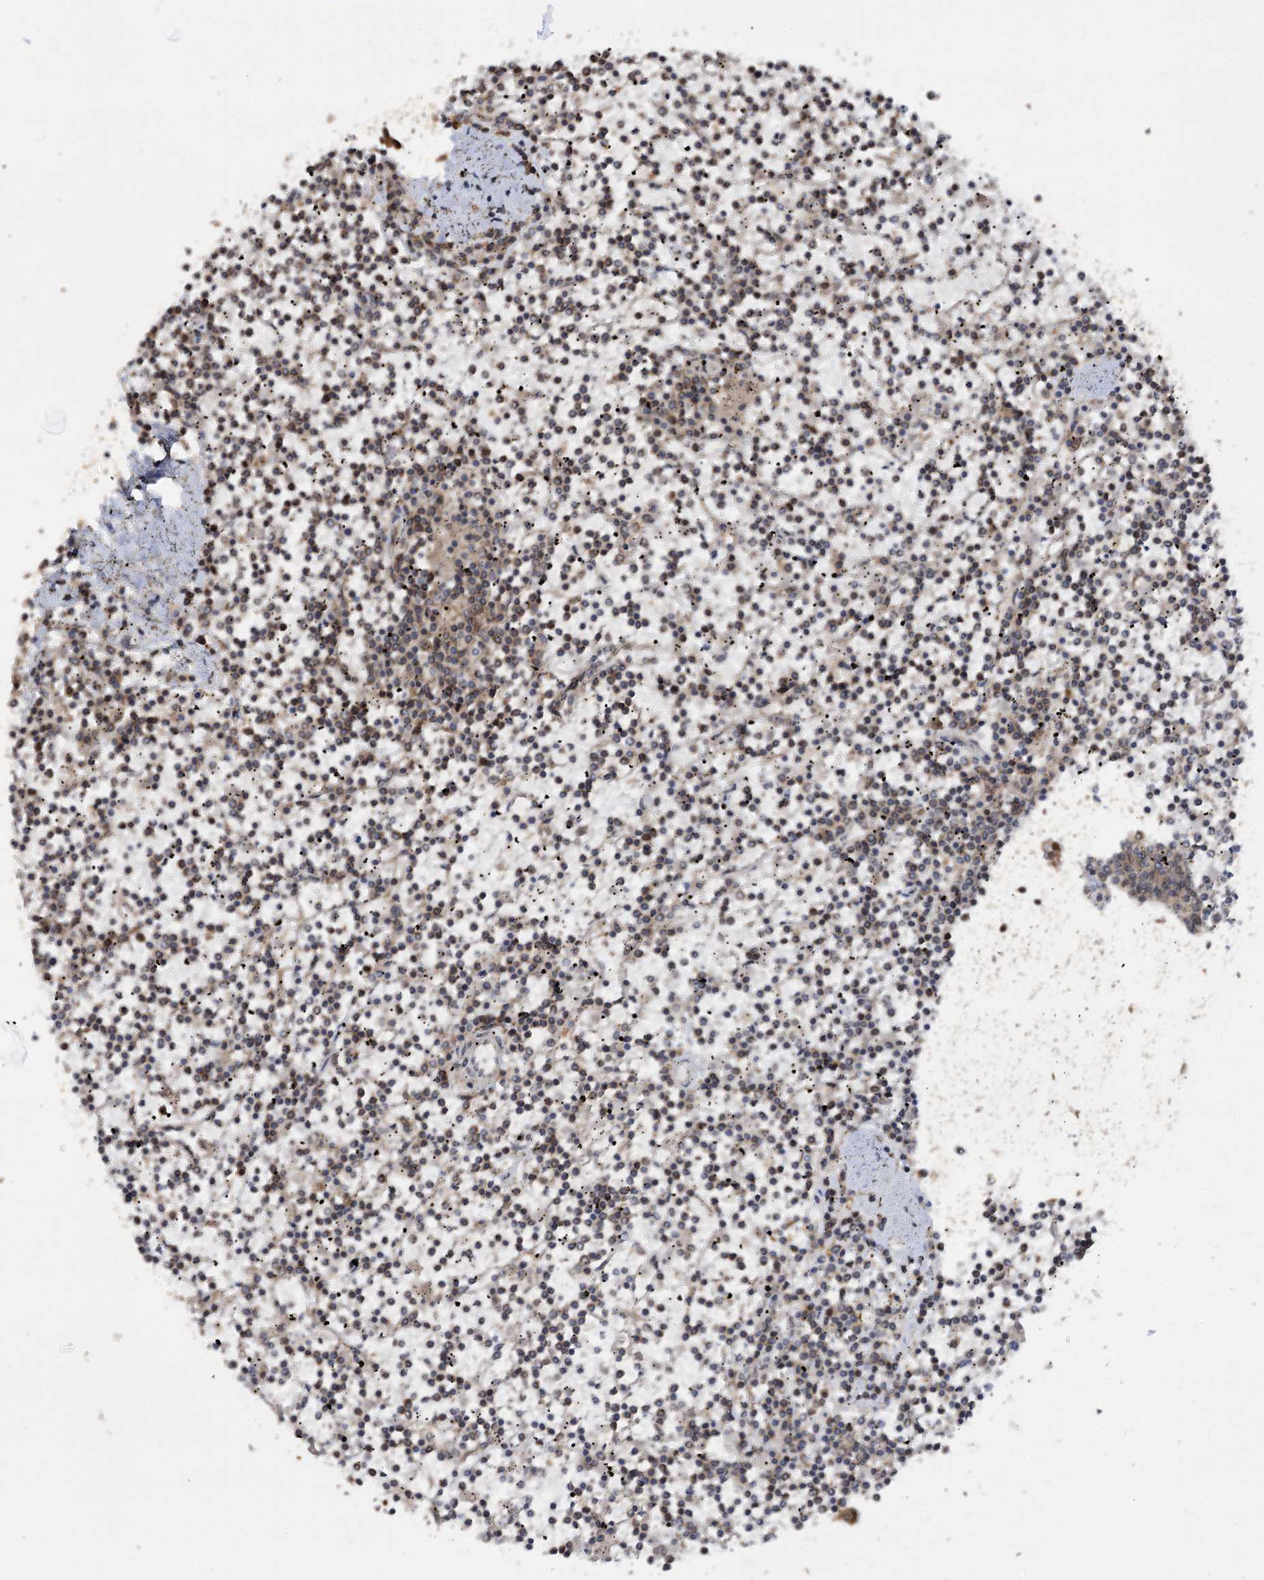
{"staining": {"intensity": "weak", "quantity": "25%-75%", "location": "cytoplasmic/membranous,nuclear"}, "tissue": "lymphoma", "cell_type": "Tumor cells", "image_type": "cancer", "snomed": [{"axis": "morphology", "description": "Malignant lymphoma, non-Hodgkin's type, Low grade"}, {"axis": "topography", "description": "Spleen"}], "caption": "DAB (3,3'-diaminobenzidine) immunohistochemical staining of low-grade malignant lymphoma, non-Hodgkin's type reveals weak cytoplasmic/membranous and nuclear protein positivity in approximately 25%-75% of tumor cells. Using DAB (brown) and hematoxylin (blue) stains, captured at high magnification using brightfield microscopy.", "gene": "FAM53B", "patient": {"sex": "female", "age": 19}}